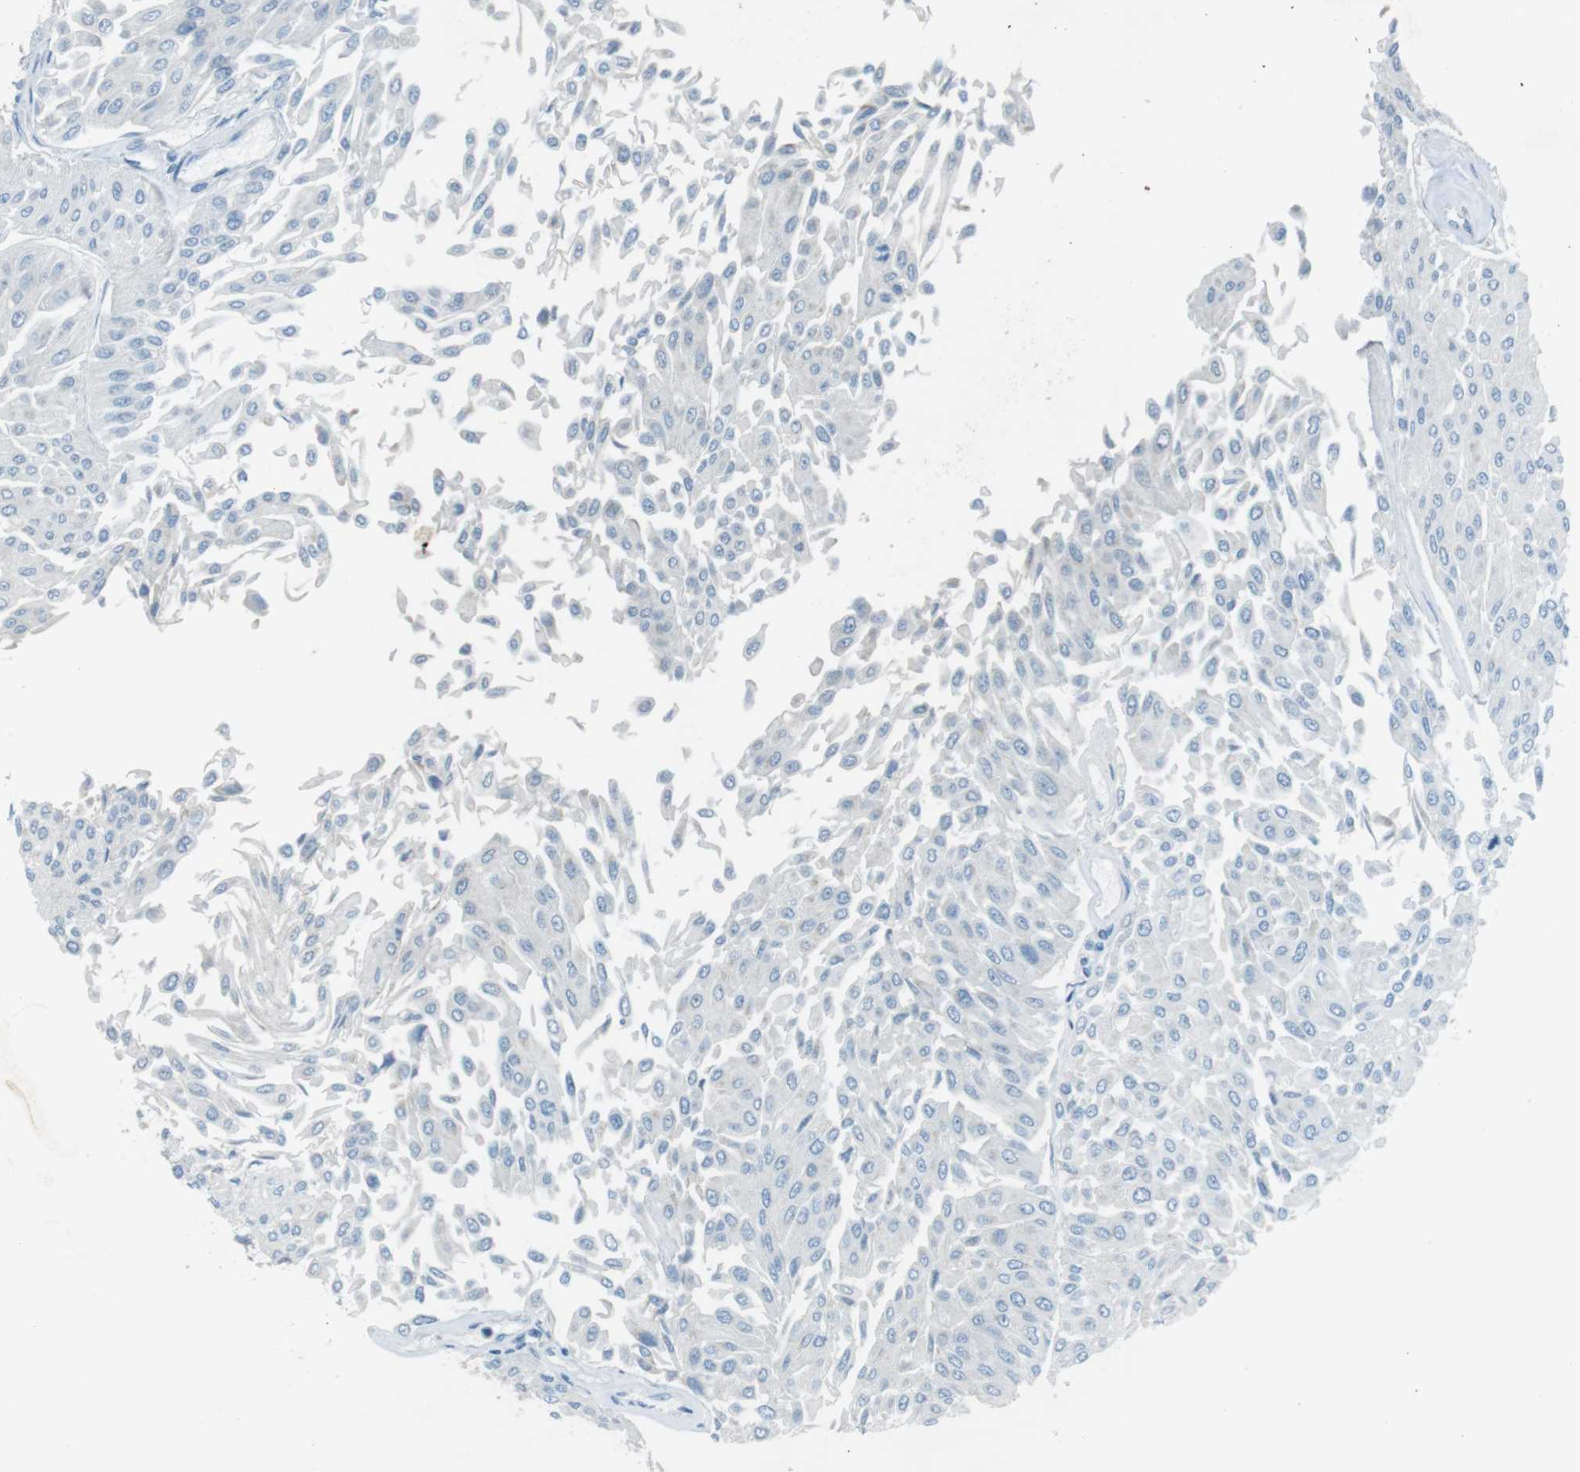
{"staining": {"intensity": "negative", "quantity": "none", "location": "none"}, "tissue": "urothelial cancer", "cell_type": "Tumor cells", "image_type": "cancer", "snomed": [{"axis": "morphology", "description": "Urothelial carcinoma, Low grade"}, {"axis": "topography", "description": "Urinary bladder"}], "caption": "IHC micrograph of neoplastic tissue: human urothelial carcinoma (low-grade) stained with DAB (3,3'-diaminobenzidine) shows no significant protein expression in tumor cells. The staining is performed using DAB (3,3'-diaminobenzidine) brown chromogen with nuclei counter-stained in using hematoxylin.", "gene": "TXNDC15", "patient": {"sex": "male", "age": 67}}